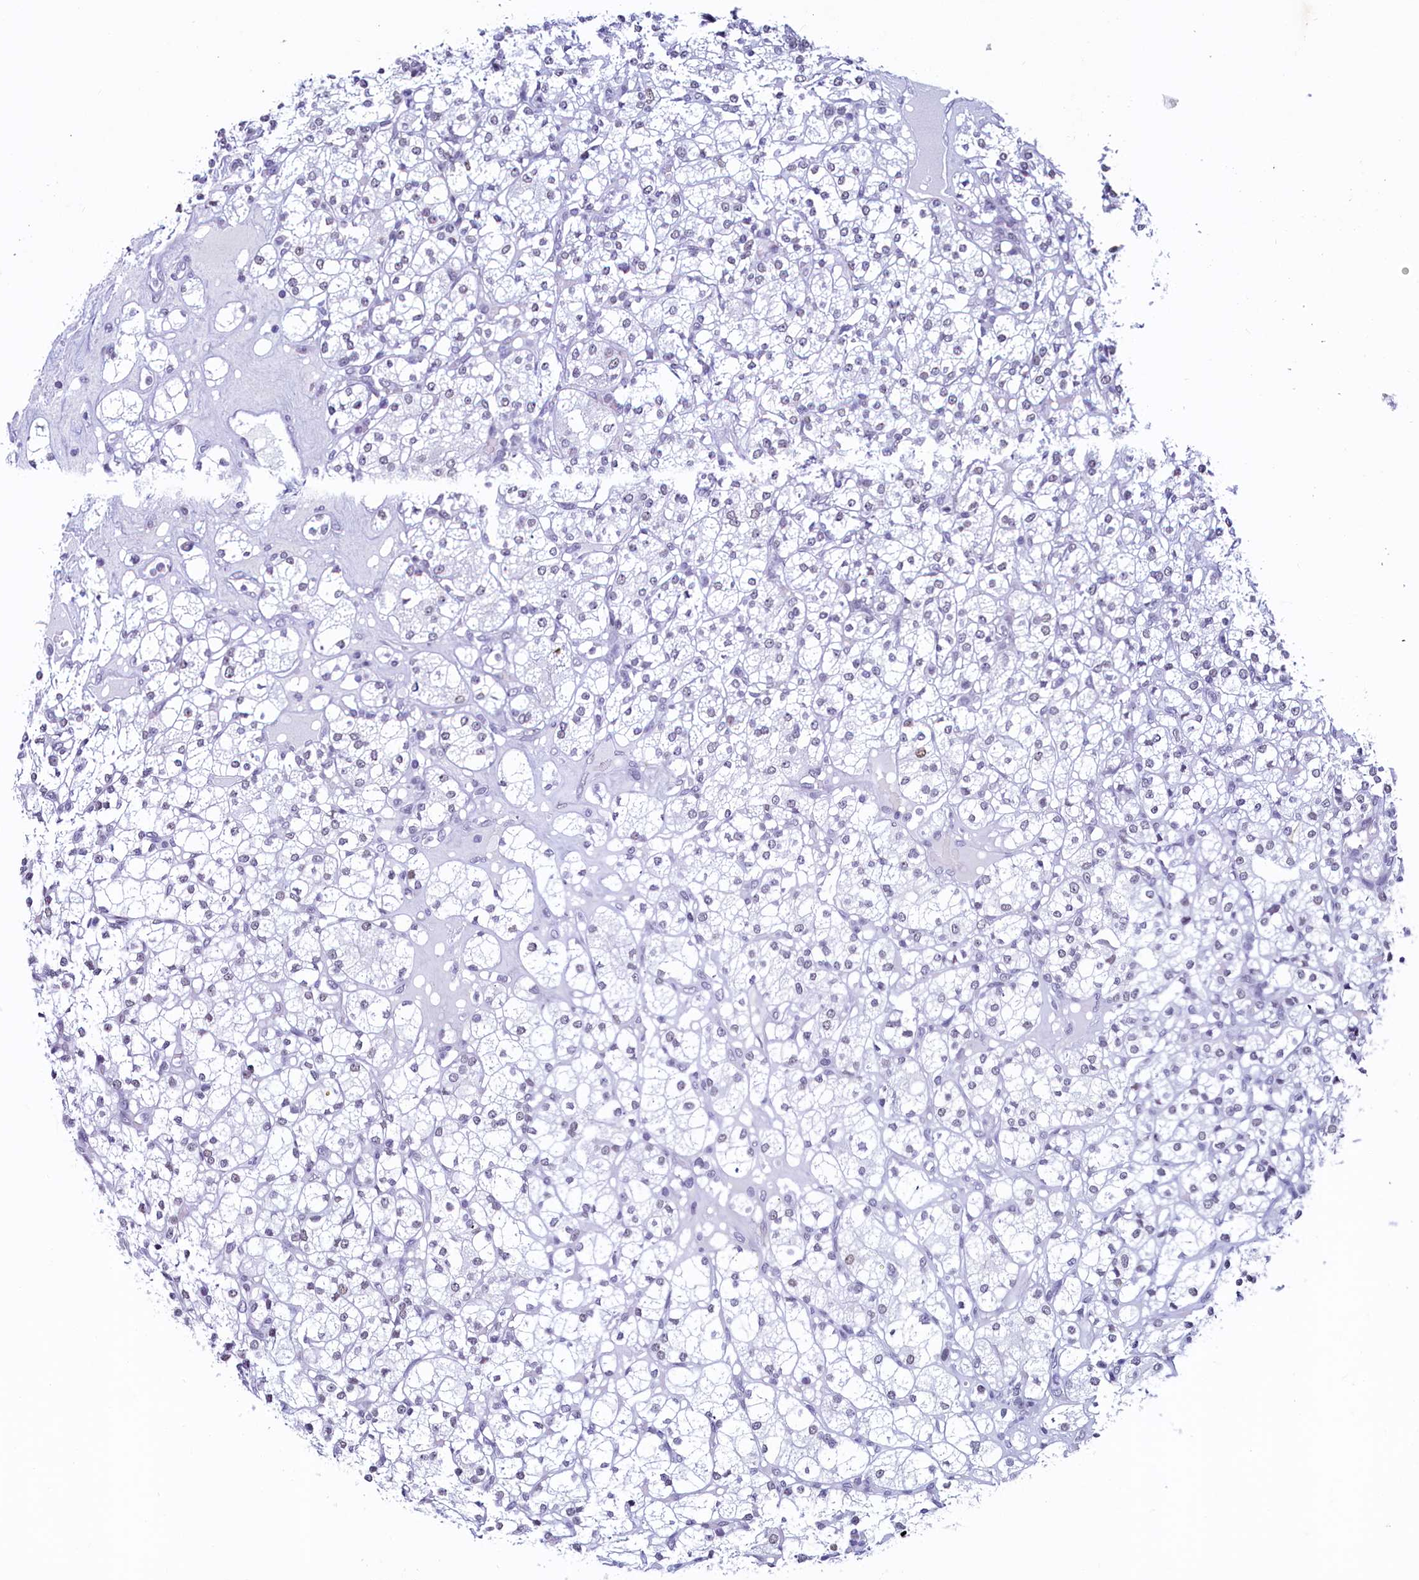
{"staining": {"intensity": "negative", "quantity": "none", "location": "none"}, "tissue": "renal cancer", "cell_type": "Tumor cells", "image_type": "cancer", "snomed": [{"axis": "morphology", "description": "Adenocarcinoma, NOS"}, {"axis": "topography", "description": "Kidney"}], "caption": "Immunohistochemistry micrograph of renal adenocarcinoma stained for a protein (brown), which shows no staining in tumor cells. (DAB (3,3'-diaminobenzidine) immunohistochemistry (IHC) with hematoxylin counter stain).", "gene": "SUGP2", "patient": {"sex": "male", "age": 77}}